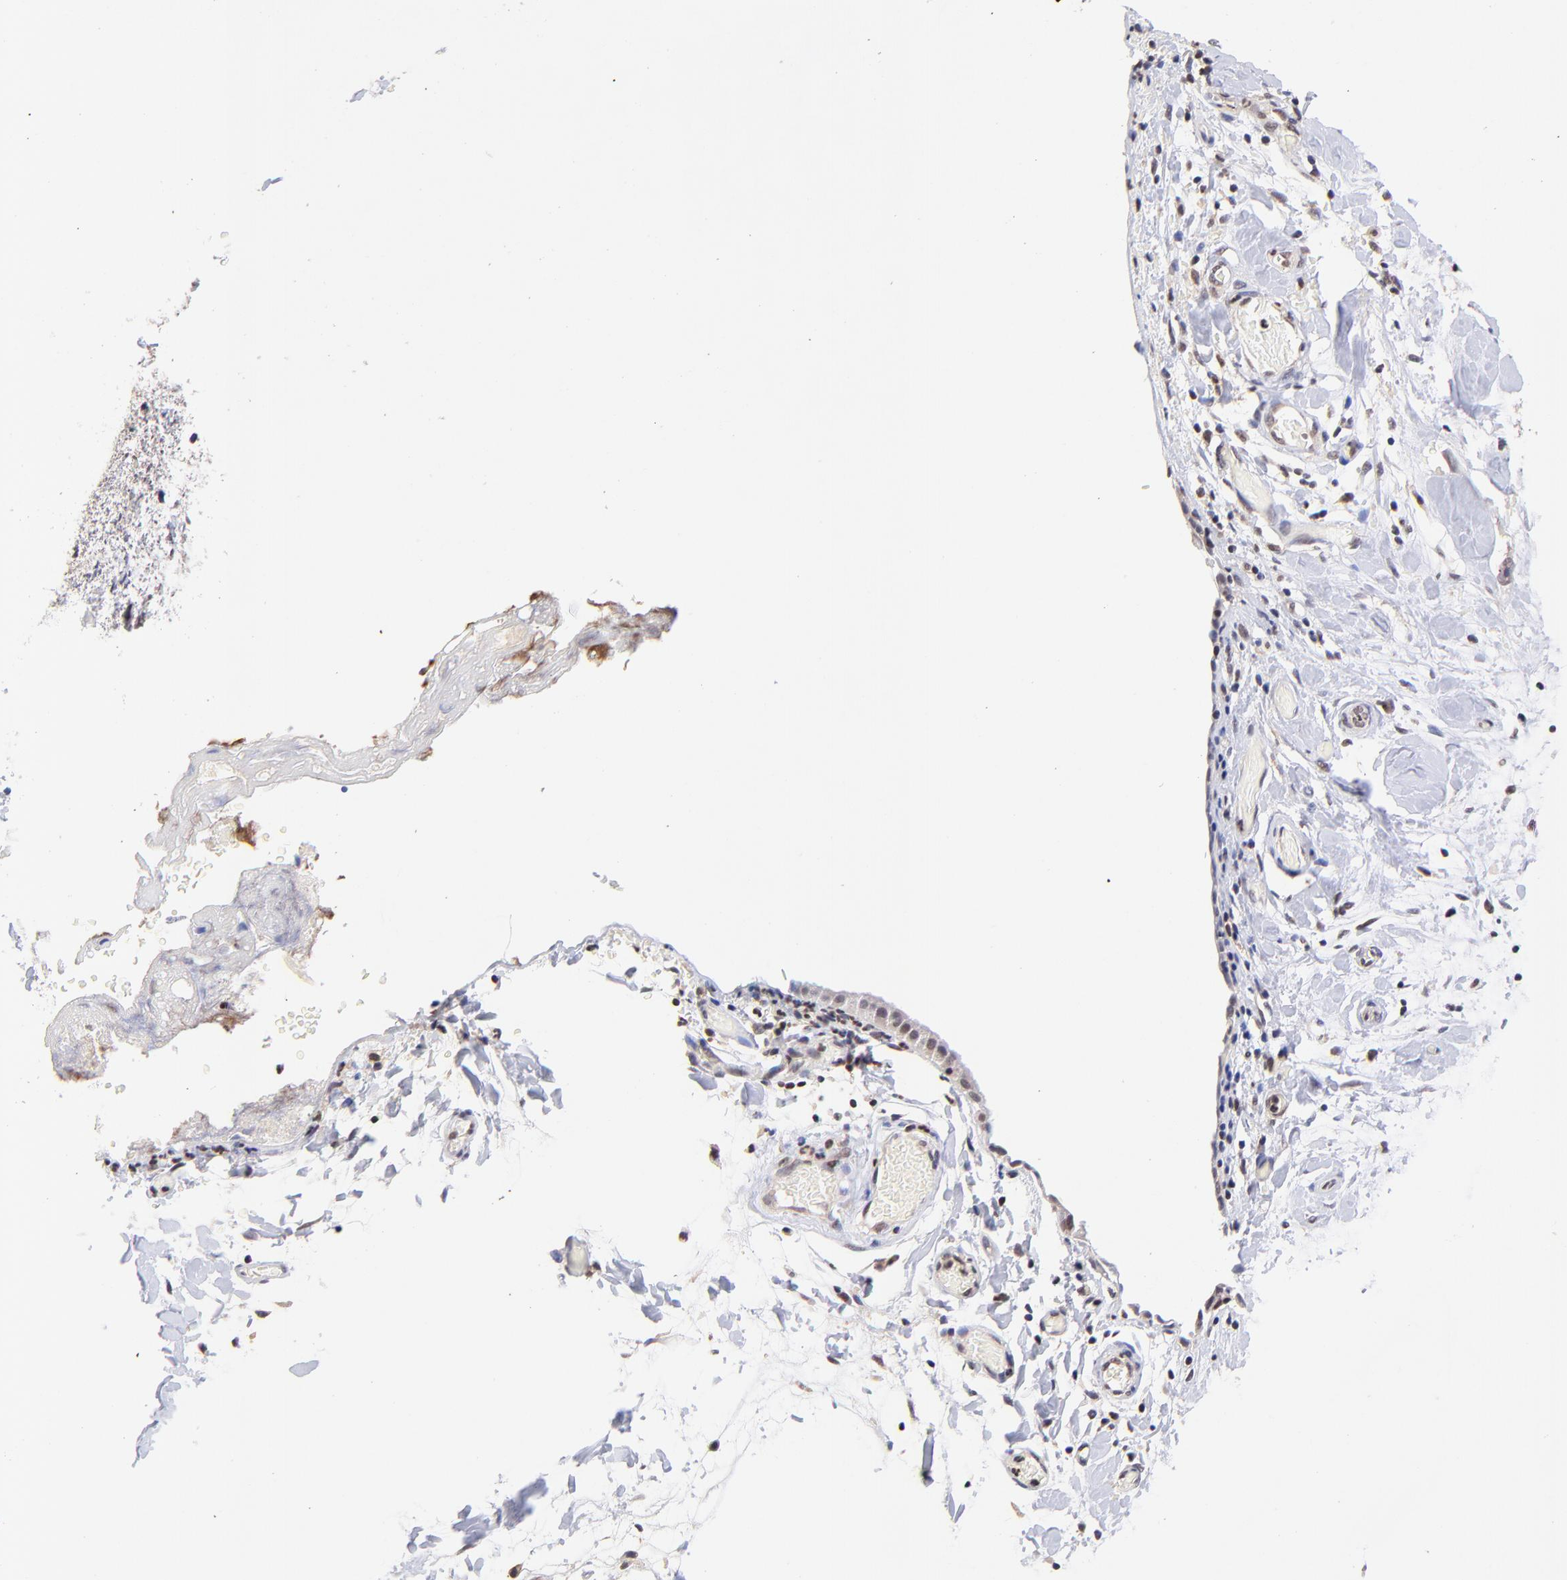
{"staining": {"intensity": "weak", "quantity": "25%-75%", "location": "nuclear"}, "tissue": "stomach cancer", "cell_type": "Tumor cells", "image_type": "cancer", "snomed": [{"axis": "morphology", "description": "Adenocarcinoma, NOS"}, {"axis": "topography", "description": "Stomach, upper"}], "caption": "Immunohistochemistry (IHC) image of neoplastic tissue: human adenocarcinoma (stomach) stained using immunohistochemistry reveals low levels of weak protein expression localized specifically in the nuclear of tumor cells, appearing as a nuclear brown color.", "gene": "WDR25", "patient": {"sex": "male", "age": 47}}